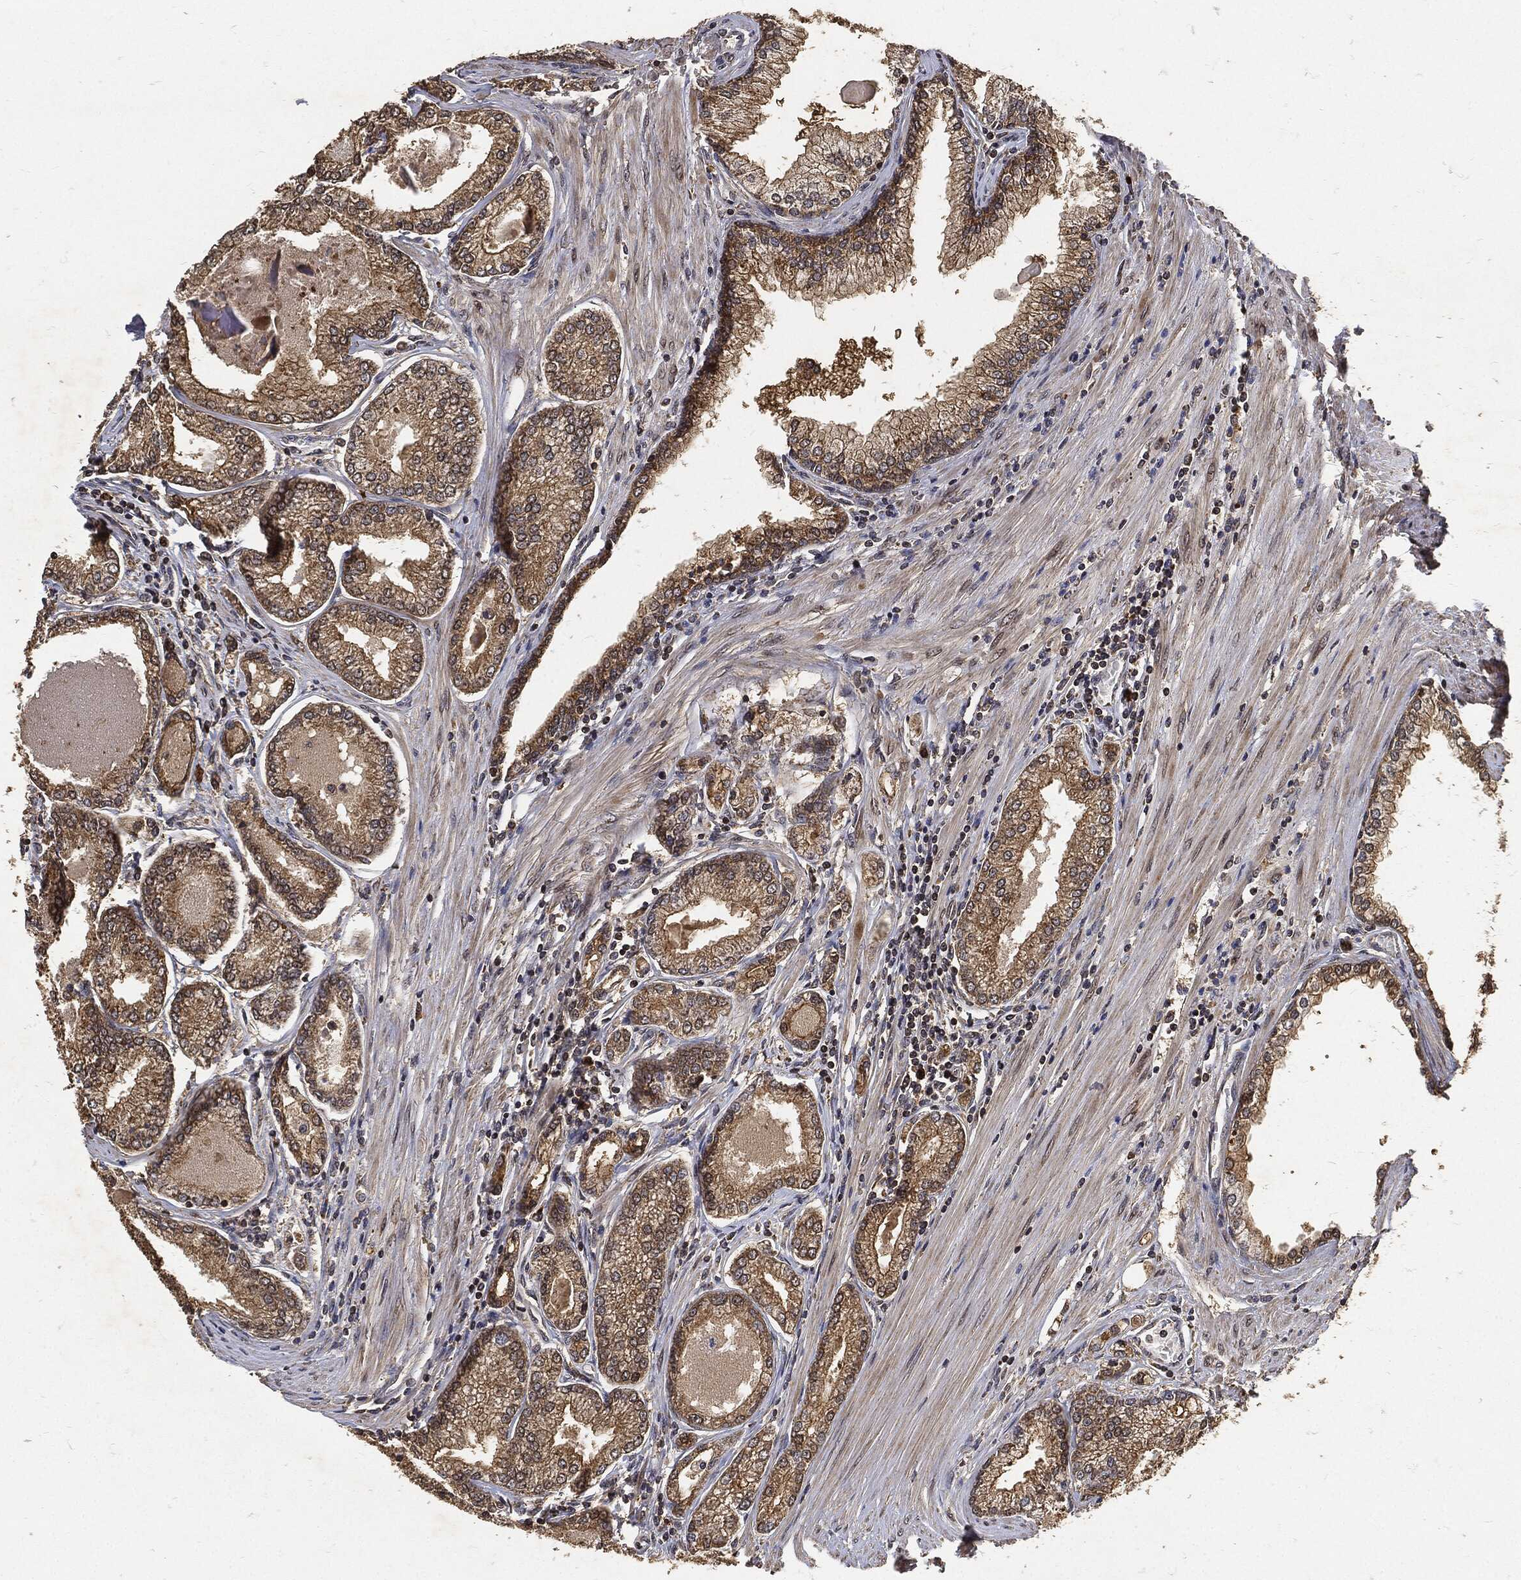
{"staining": {"intensity": "moderate", "quantity": ">75%", "location": "cytoplasmic/membranous"}, "tissue": "prostate cancer", "cell_type": "Tumor cells", "image_type": "cancer", "snomed": [{"axis": "morphology", "description": "Adenocarcinoma, Low grade"}, {"axis": "topography", "description": "Prostate"}], "caption": "This is an image of immunohistochemistry staining of prostate low-grade adenocarcinoma, which shows moderate expression in the cytoplasmic/membranous of tumor cells.", "gene": "ZNF226", "patient": {"sex": "male", "age": 72}}